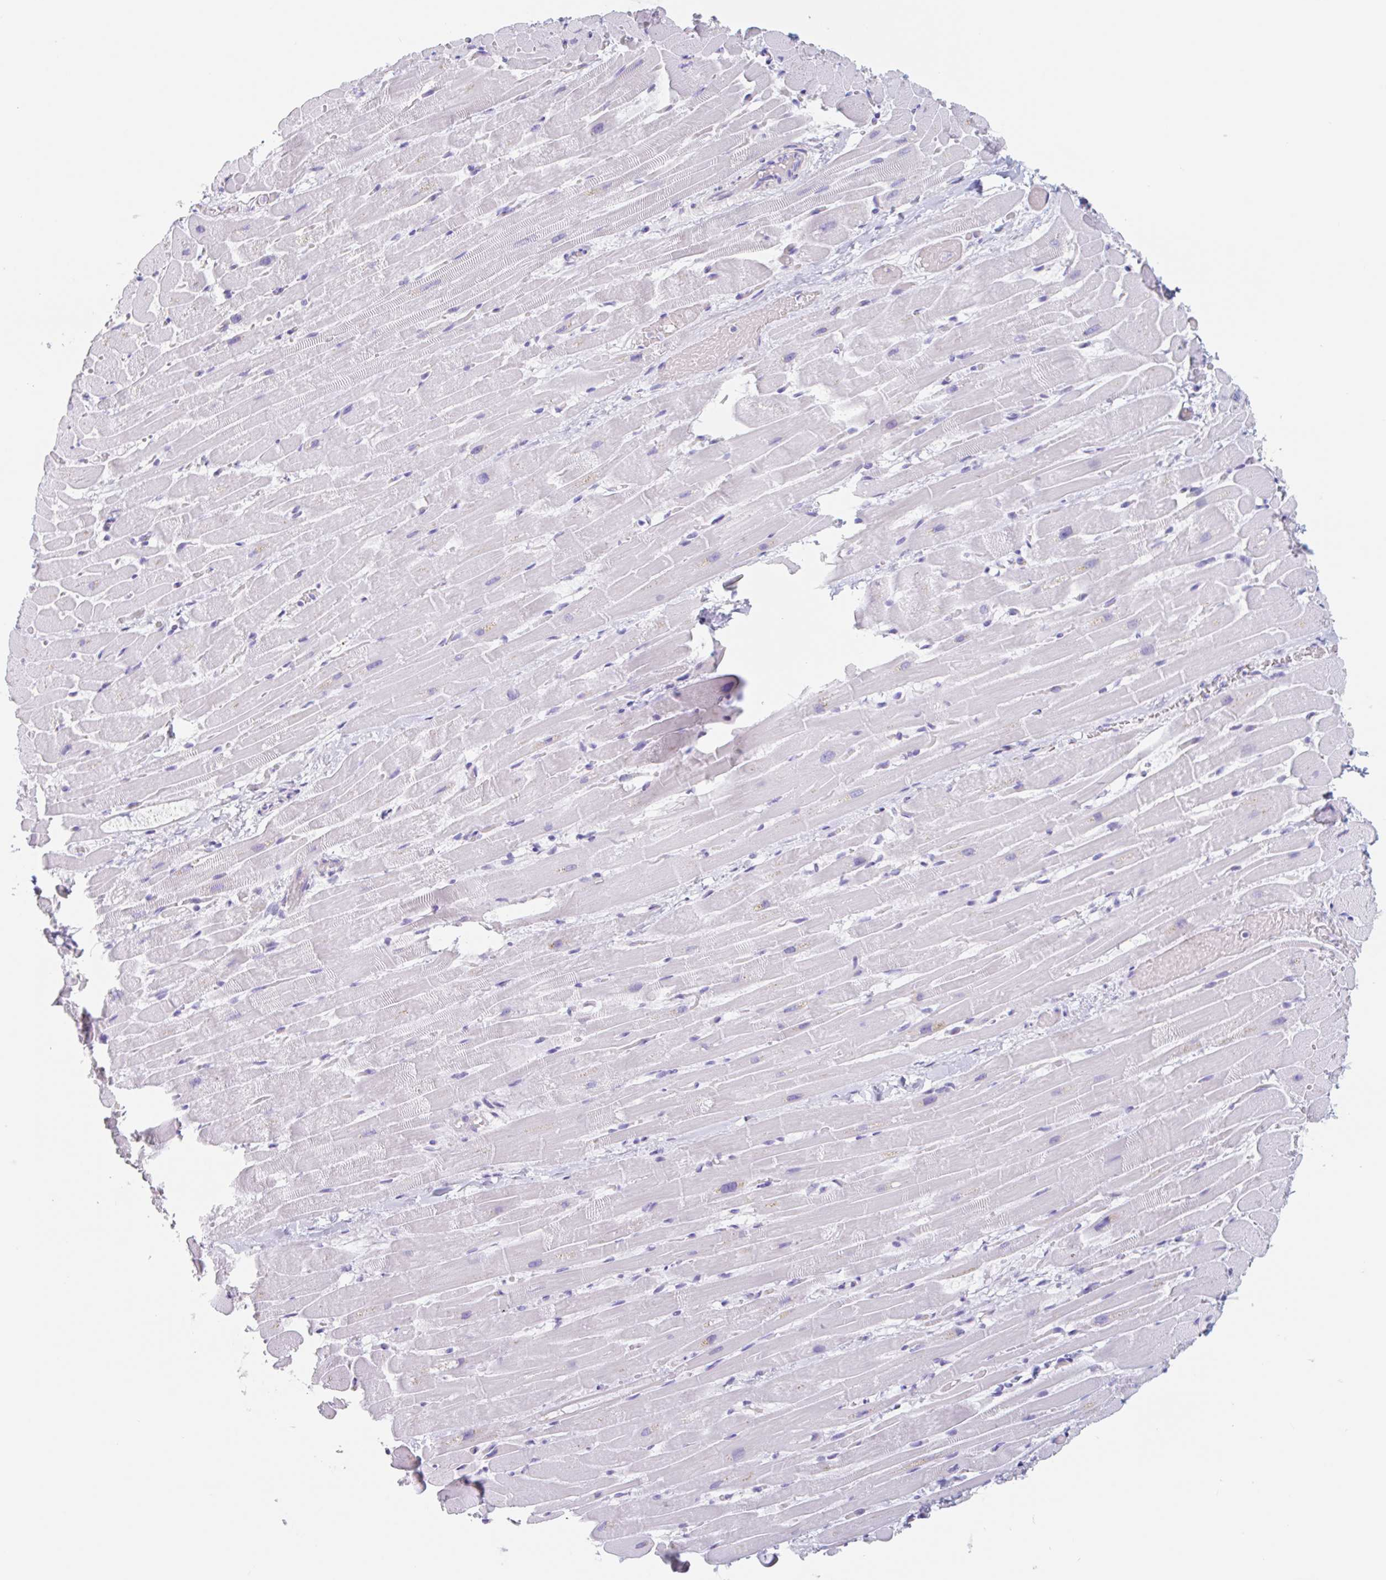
{"staining": {"intensity": "negative", "quantity": "none", "location": "none"}, "tissue": "heart muscle", "cell_type": "Cardiomyocytes", "image_type": "normal", "snomed": [{"axis": "morphology", "description": "Normal tissue, NOS"}, {"axis": "topography", "description": "Heart"}], "caption": "IHC of normal human heart muscle exhibits no expression in cardiomyocytes.", "gene": "EMC4", "patient": {"sex": "male", "age": 37}}